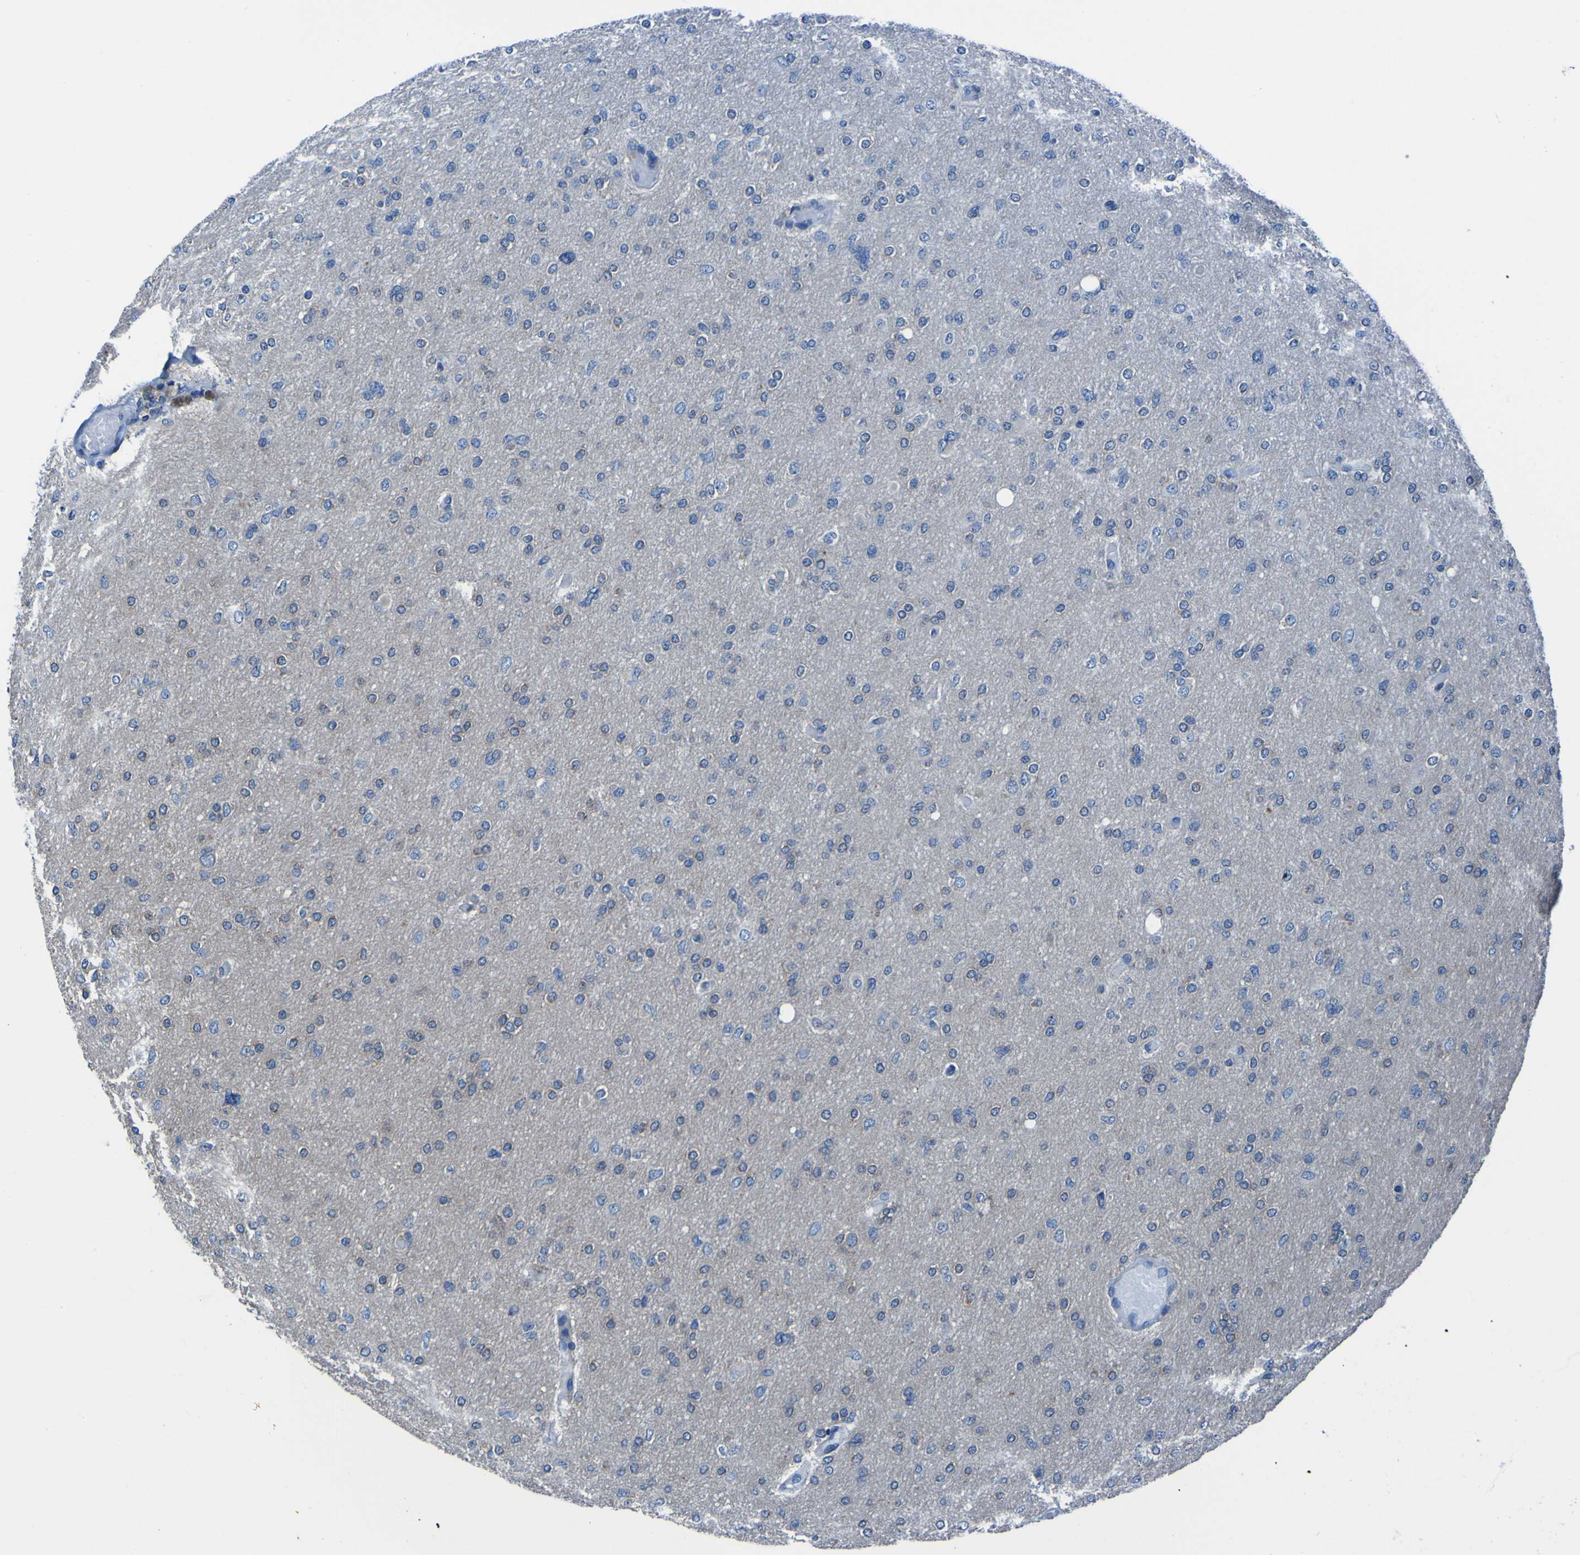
{"staining": {"intensity": "weak", "quantity": "<25%", "location": "cytoplasmic/membranous"}, "tissue": "glioma", "cell_type": "Tumor cells", "image_type": "cancer", "snomed": [{"axis": "morphology", "description": "Glioma, malignant, High grade"}, {"axis": "topography", "description": "Cerebral cortex"}], "caption": "This is an IHC image of human glioma. There is no expression in tumor cells.", "gene": "RAB5B", "patient": {"sex": "female", "age": 36}}